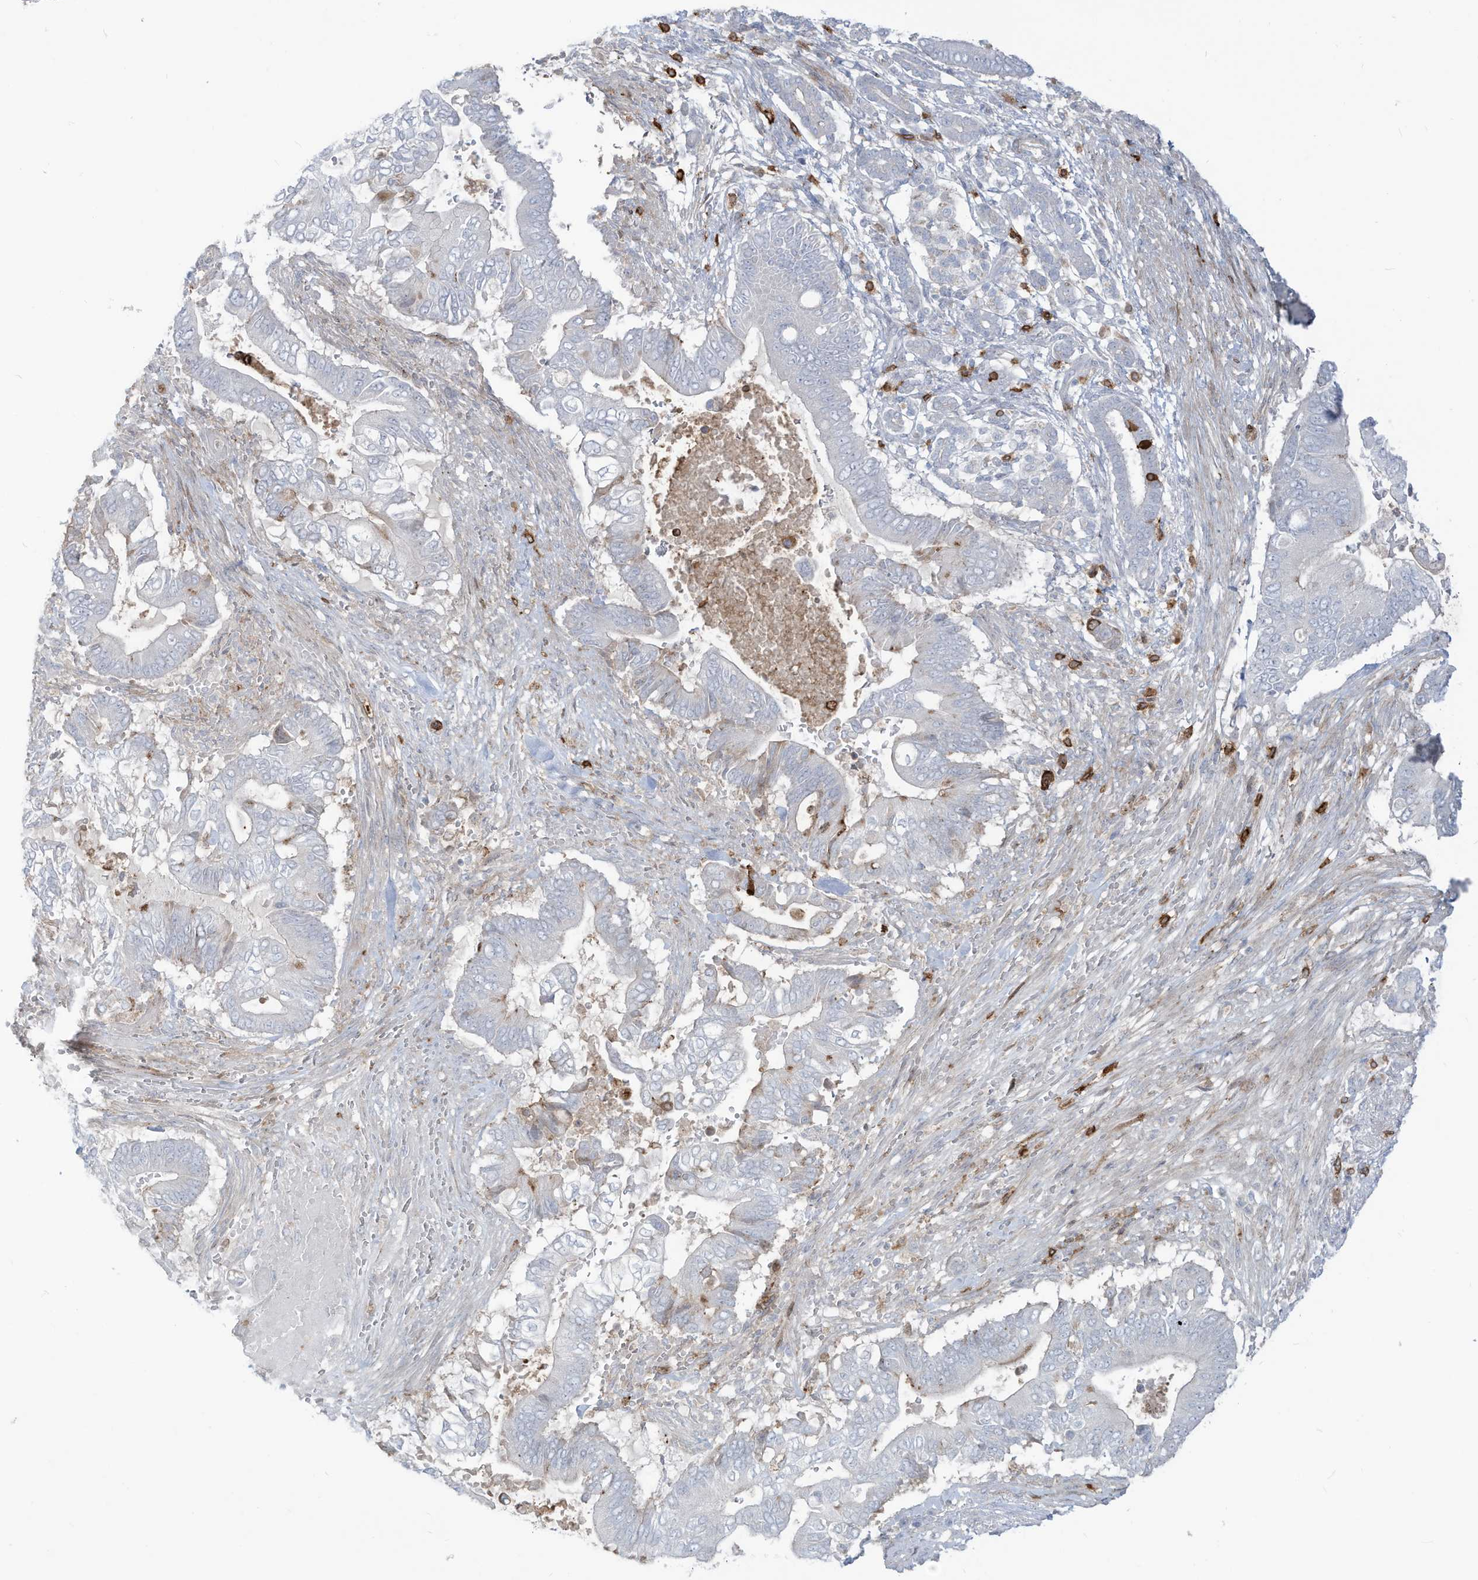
{"staining": {"intensity": "negative", "quantity": "none", "location": "none"}, "tissue": "pancreatic cancer", "cell_type": "Tumor cells", "image_type": "cancer", "snomed": [{"axis": "morphology", "description": "Adenocarcinoma, NOS"}, {"axis": "topography", "description": "Pancreas"}], "caption": "The immunohistochemistry photomicrograph has no significant staining in tumor cells of adenocarcinoma (pancreatic) tissue.", "gene": "NOTO", "patient": {"sex": "male", "age": 68}}